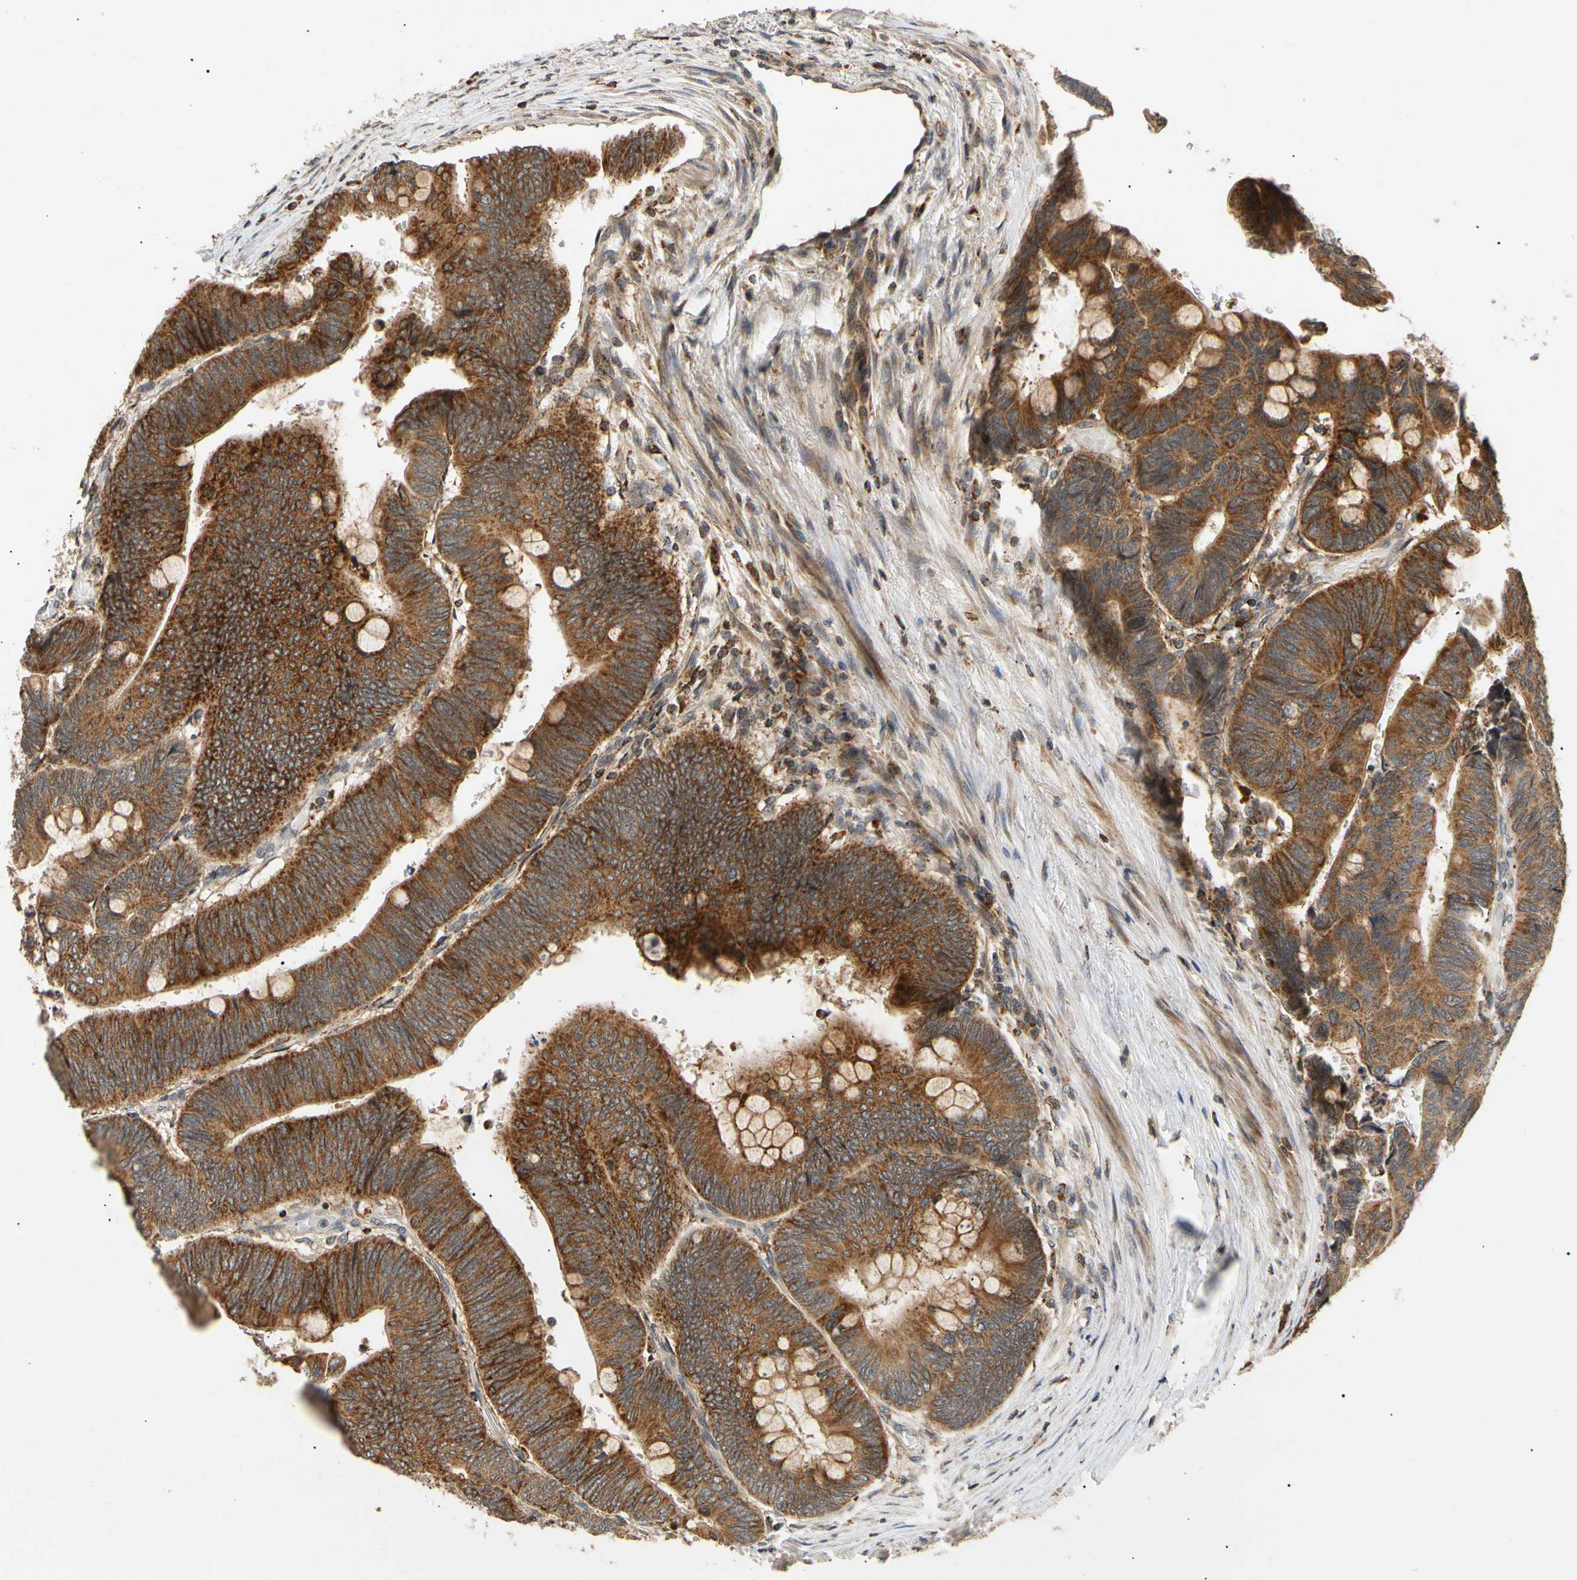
{"staining": {"intensity": "strong", "quantity": ">75%", "location": "cytoplasmic/membranous"}, "tissue": "colorectal cancer", "cell_type": "Tumor cells", "image_type": "cancer", "snomed": [{"axis": "morphology", "description": "Normal tissue, NOS"}, {"axis": "morphology", "description": "Adenocarcinoma, NOS"}, {"axis": "topography", "description": "Rectum"}, {"axis": "topography", "description": "Peripheral nerve tissue"}], "caption": "A high amount of strong cytoplasmic/membranous positivity is appreciated in about >75% of tumor cells in colorectal adenocarcinoma tissue.", "gene": "MRPS22", "patient": {"sex": "male", "age": 92}}